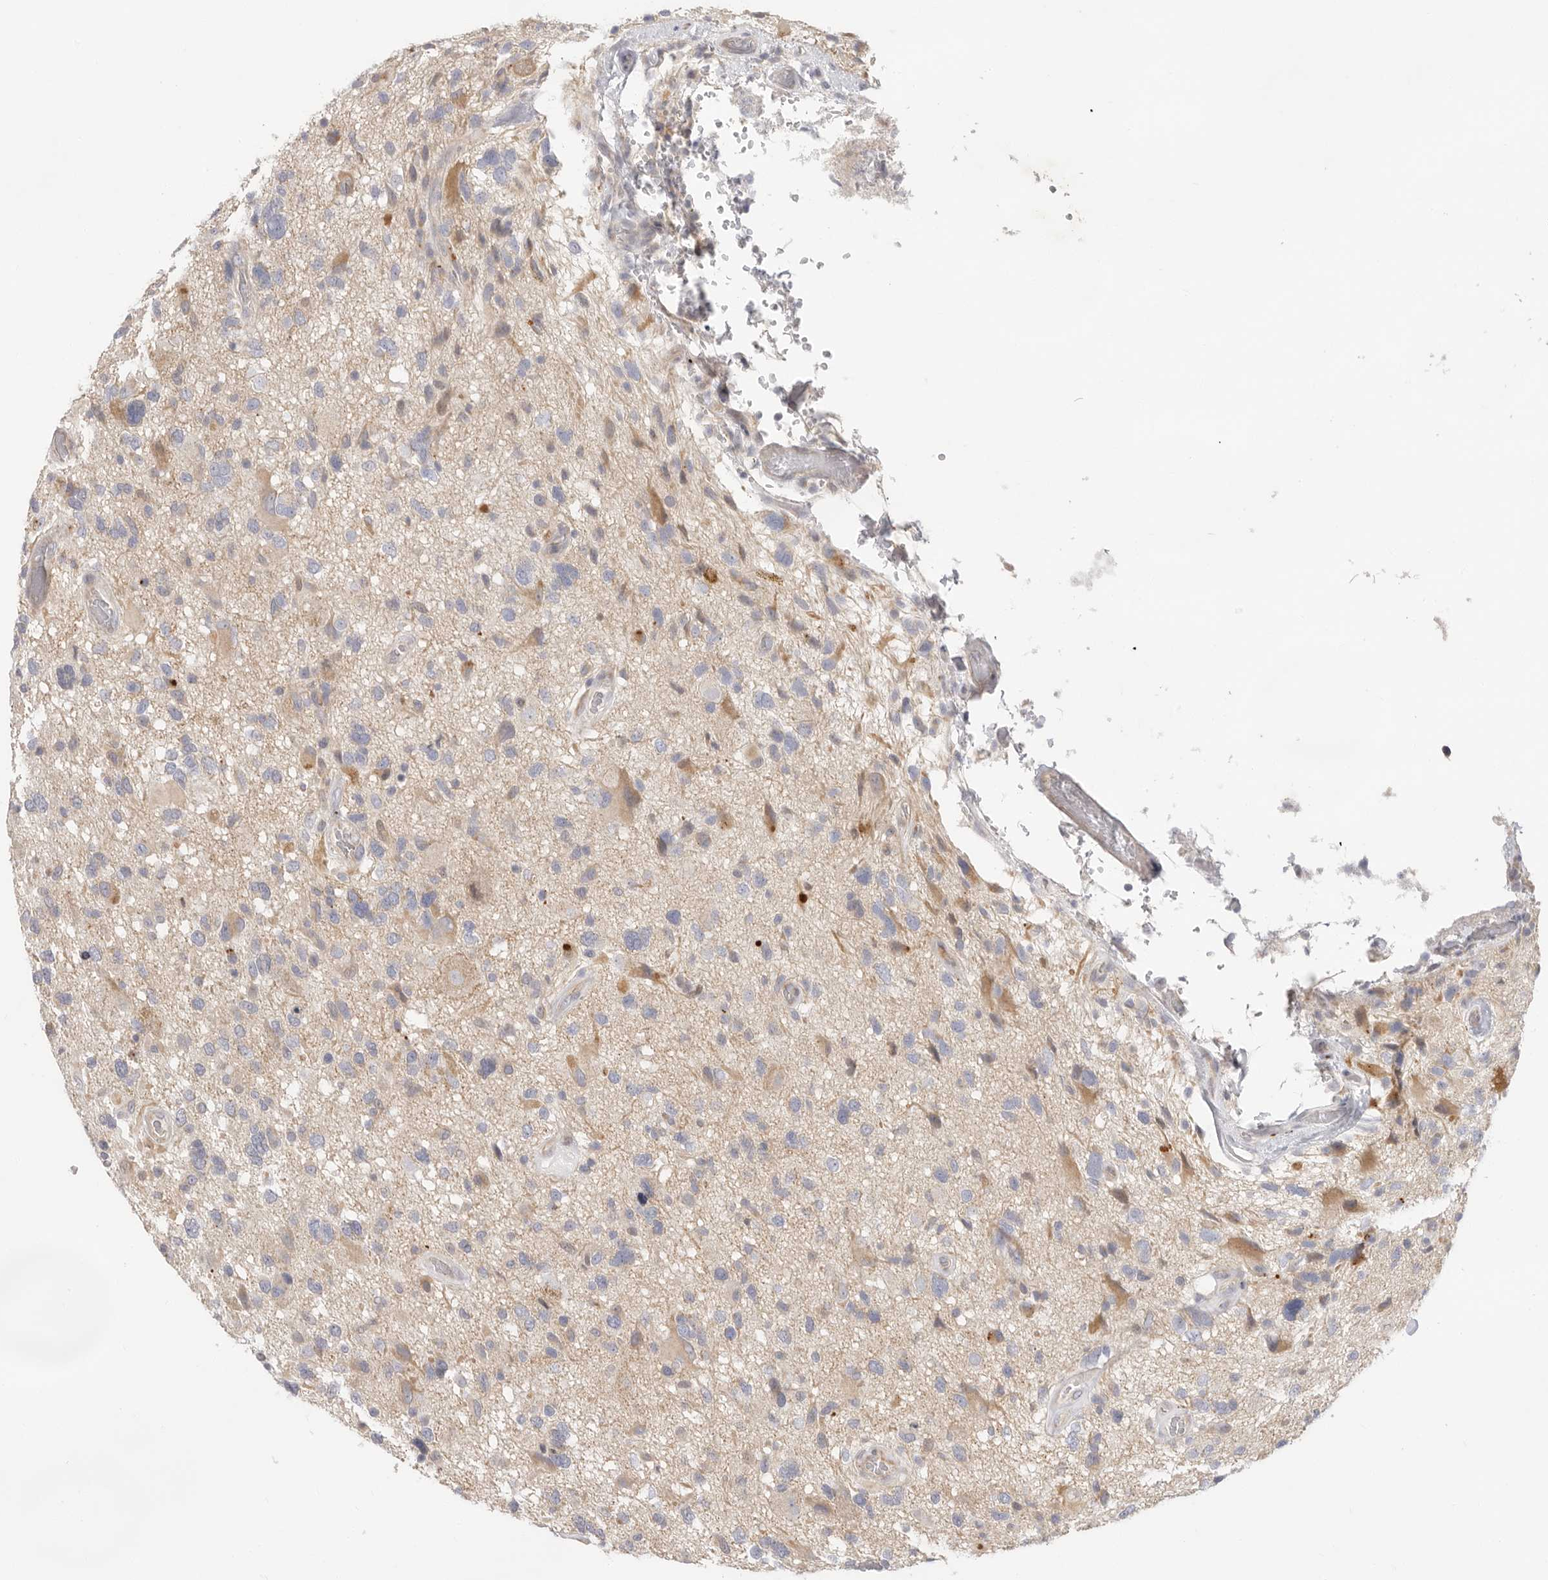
{"staining": {"intensity": "moderate", "quantity": "<25%", "location": "cytoplasmic/membranous"}, "tissue": "glioma", "cell_type": "Tumor cells", "image_type": "cancer", "snomed": [{"axis": "morphology", "description": "Glioma, malignant, High grade"}, {"axis": "topography", "description": "Brain"}], "caption": "Immunohistochemistry staining of glioma, which exhibits low levels of moderate cytoplasmic/membranous staining in about <25% of tumor cells indicating moderate cytoplasmic/membranous protein staining. The staining was performed using DAB (3,3'-diaminobenzidine) (brown) for protein detection and nuclei were counterstained in hematoxylin (blue).", "gene": "USH1C", "patient": {"sex": "male", "age": 33}}